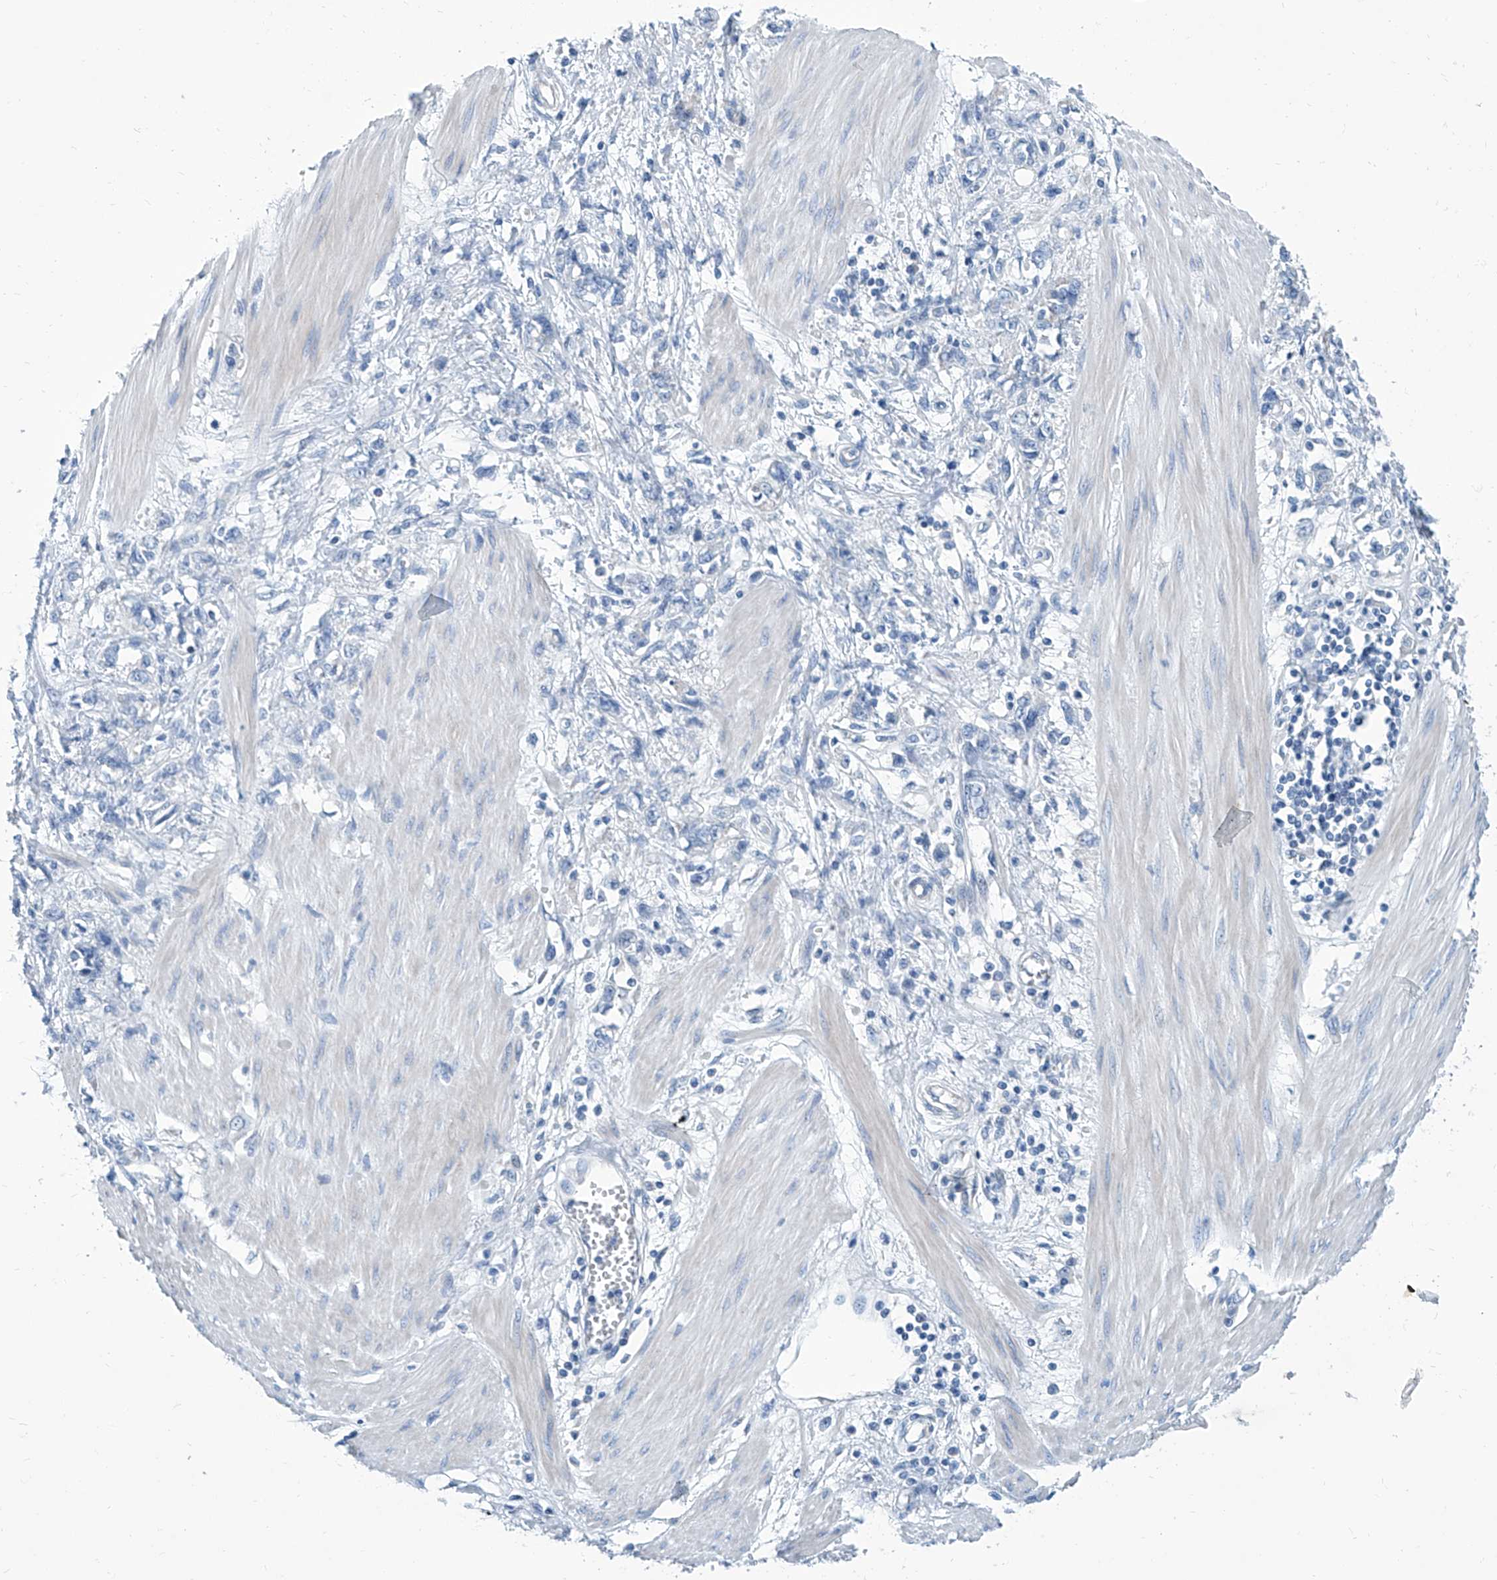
{"staining": {"intensity": "negative", "quantity": "none", "location": "none"}, "tissue": "stomach cancer", "cell_type": "Tumor cells", "image_type": "cancer", "snomed": [{"axis": "morphology", "description": "Adenocarcinoma, NOS"}, {"axis": "topography", "description": "Stomach"}], "caption": "This histopathology image is of stomach adenocarcinoma stained with IHC to label a protein in brown with the nuclei are counter-stained blue. There is no expression in tumor cells. The staining was performed using DAB to visualize the protein expression in brown, while the nuclei were stained in blue with hematoxylin (Magnification: 20x).", "gene": "ZNF519", "patient": {"sex": "female", "age": 76}}